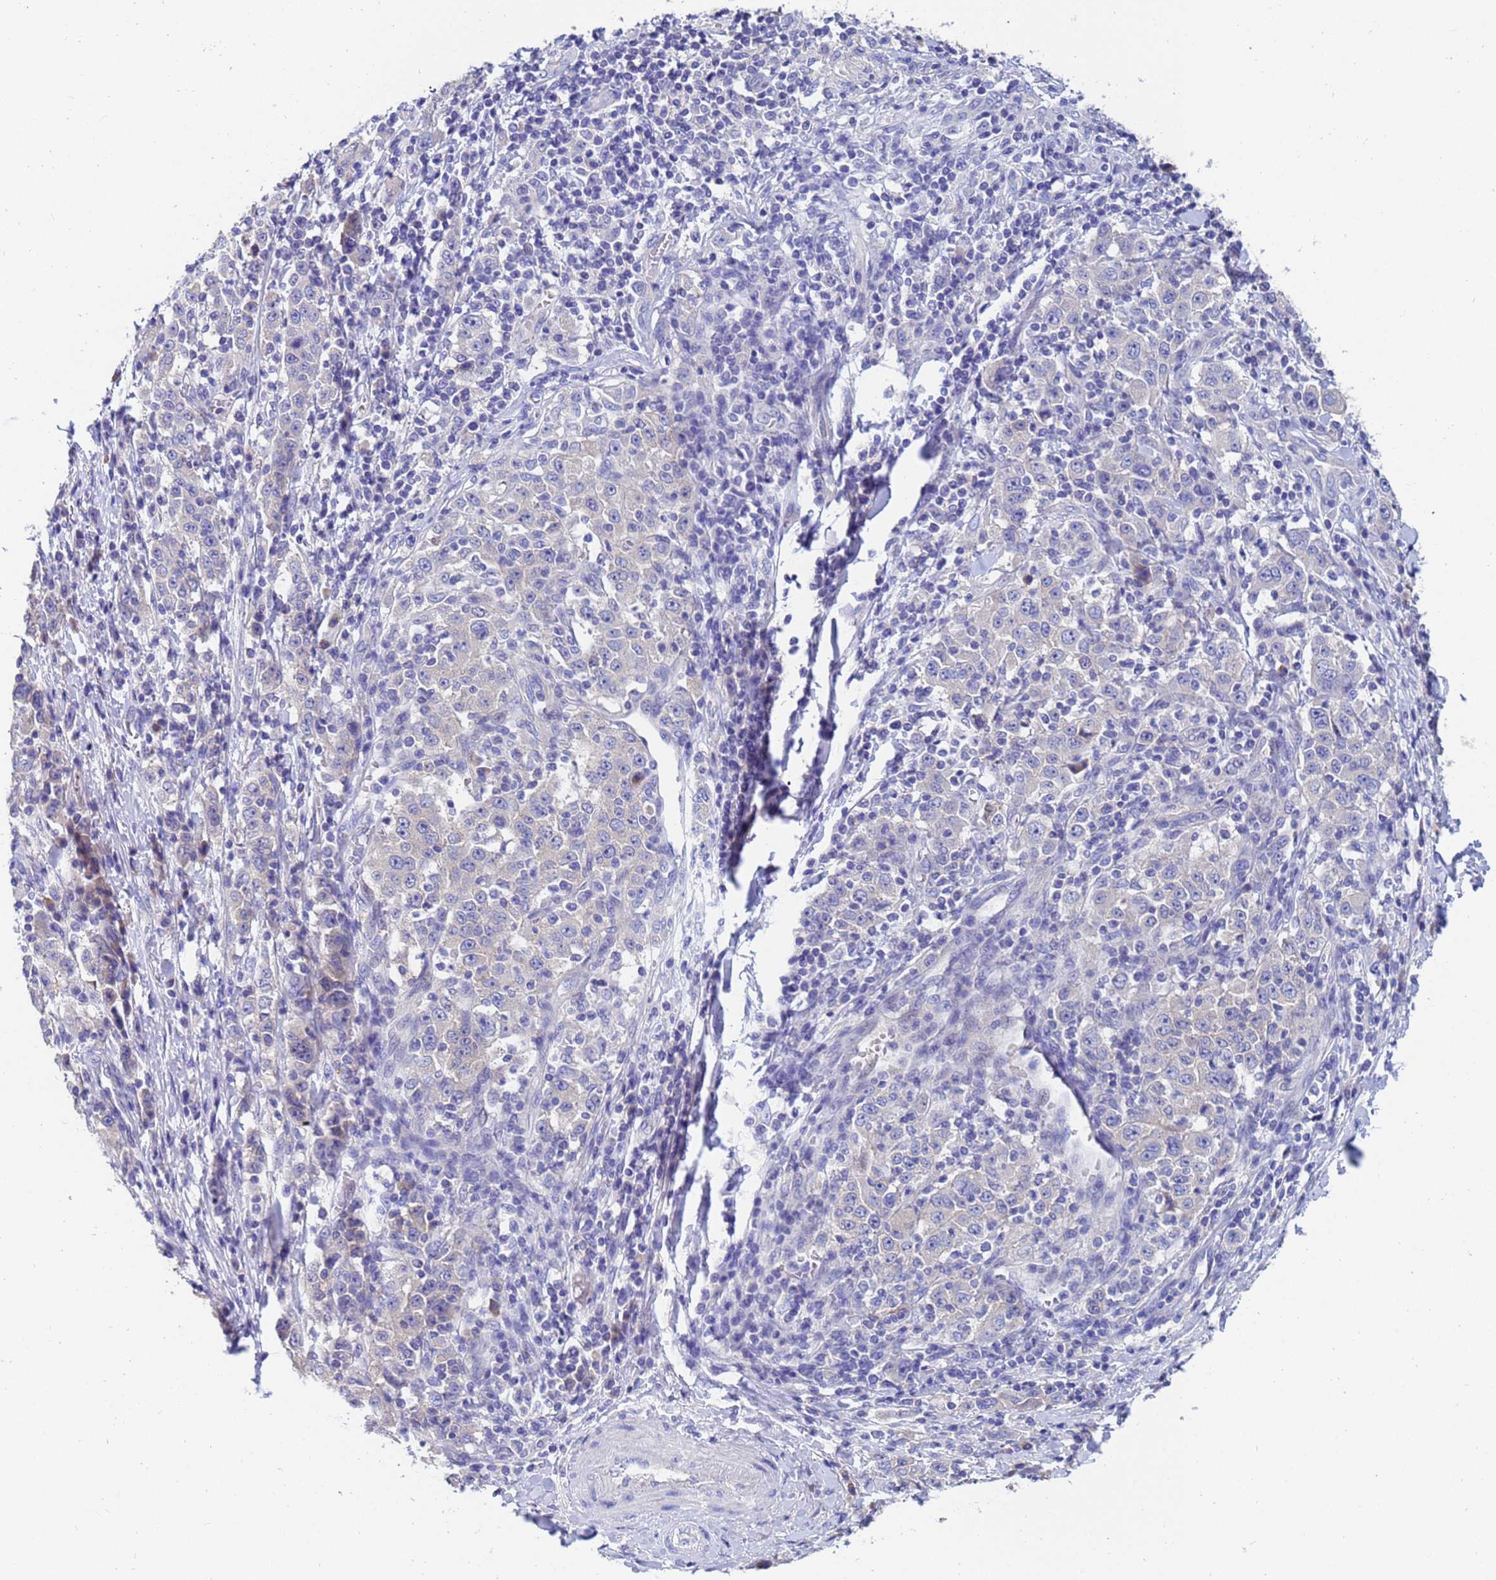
{"staining": {"intensity": "negative", "quantity": "none", "location": "none"}, "tissue": "stomach cancer", "cell_type": "Tumor cells", "image_type": "cancer", "snomed": [{"axis": "morphology", "description": "Normal tissue, NOS"}, {"axis": "morphology", "description": "Adenocarcinoma, NOS"}, {"axis": "topography", "description": "Stomach, upper"}, {"axis": "topography", "description": "Stomach"}], "caption": "DAB immunohistochemical staining of human stomach adenocarcinoma reveals no significant staining in tumor cells.", "gene": "UBE2O", "patient": {"sex": "male", "age": 59}}